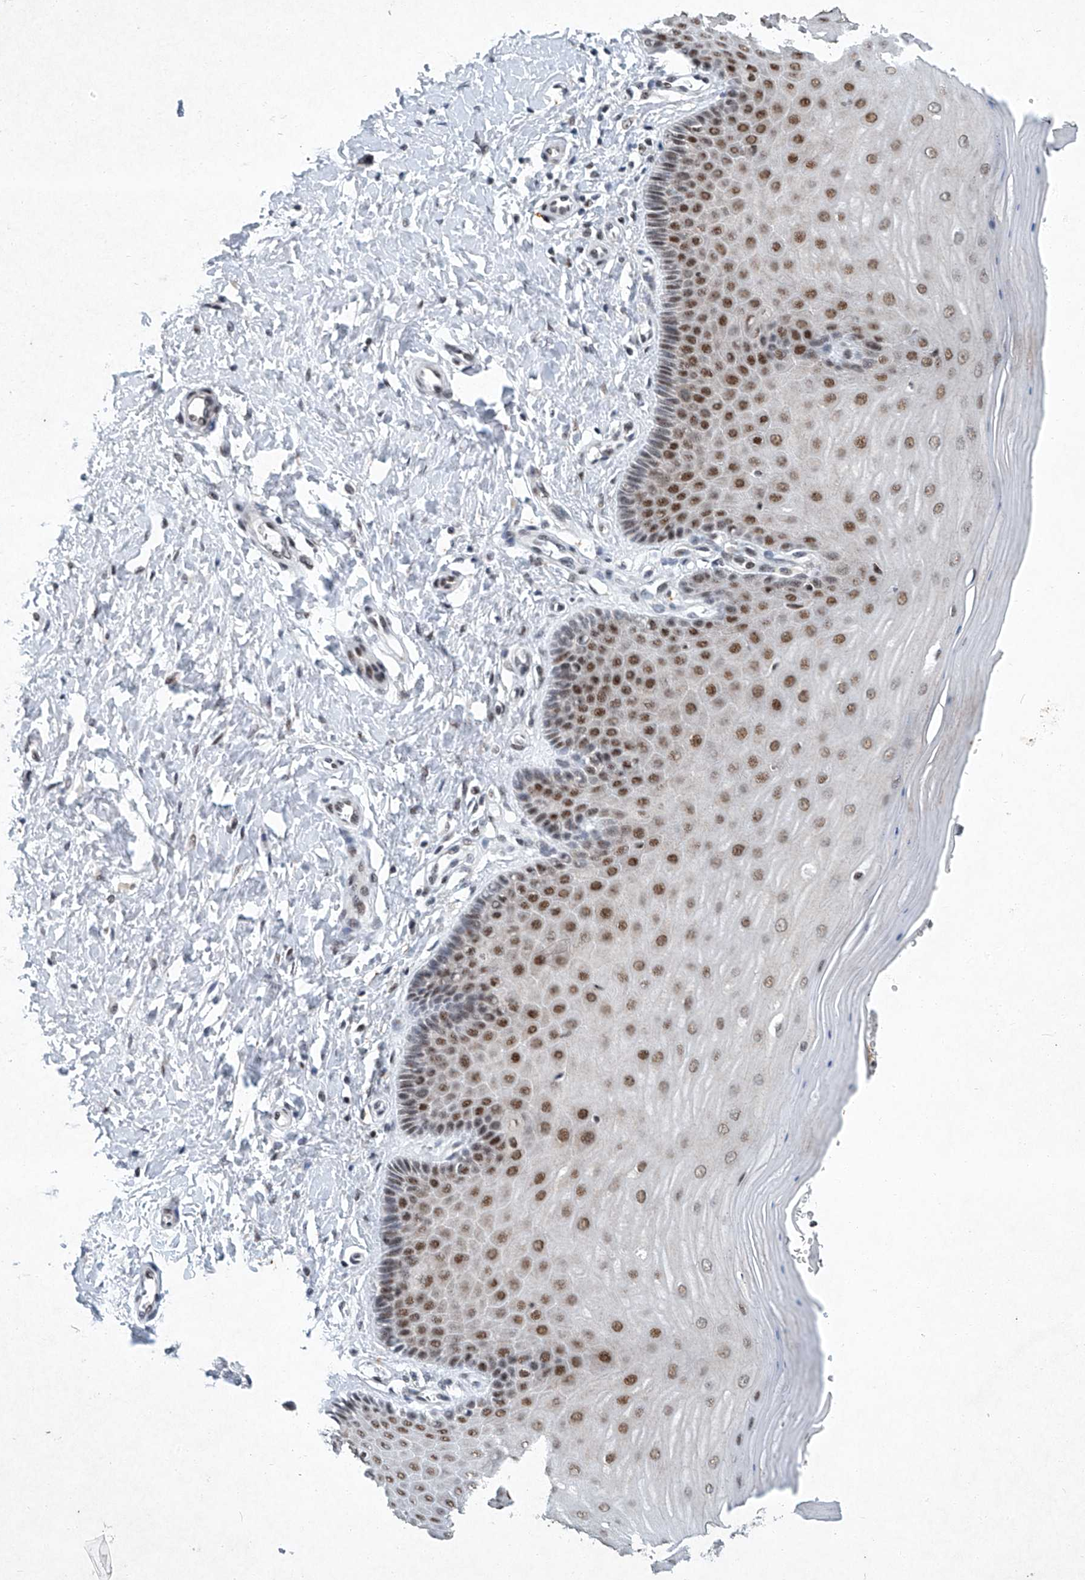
{"staining": {"intensity": "moderate", "quantity": ">75%", "location": "nuclear"}, "tissue": "cervix", "cell_type": "Glandular cells", "image_type": "normal", "snomed": [{"axis": "morphology", "description": "Normal tissue, NOS"}, {"axis": "topography", "description": "Cervix"}], "caption": "Cervix stained for a protein (brown) displays moderate nuclear positive expression in approximately >75% of glandular cells.", "gene": "TFDP1", "patient": {"sex": "female", "age": 55}}